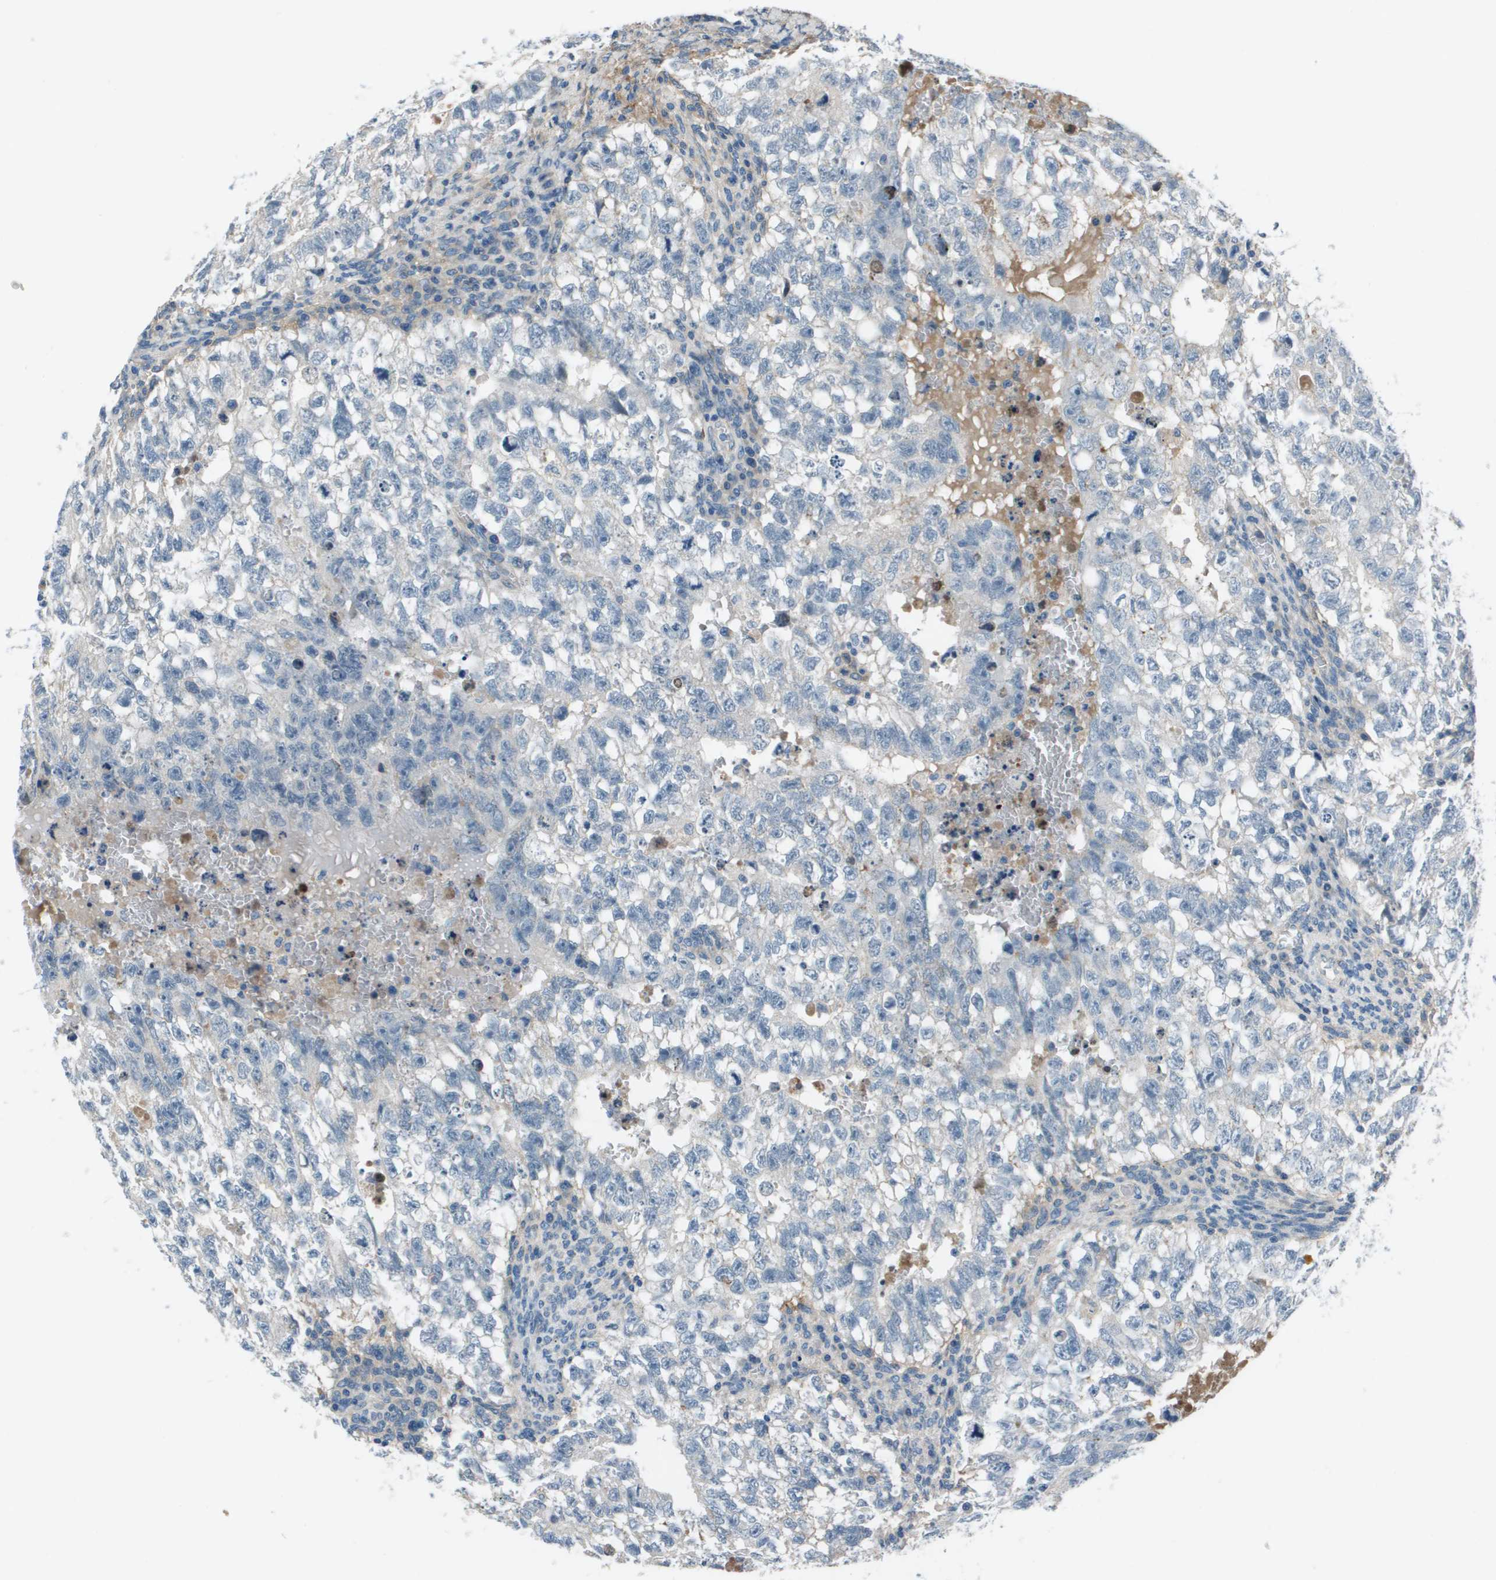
{"staining": {"intensity": "negative", "quantity": "none", "location": "none"}, "tissue": "testis cancer", "cell_type": "Tumor cells", "image_type": "cancer", "snomed": [{"axis": "morphology", "description": "Seminoma, NOS"}, {"axis": "morphology", "description": "Carcinoma, Embryonal, NOS"}, {"axis": "topography", "description": "Testis"}], "caption": "DAB immunohistochemical staining of human testis cancer (seminoma) shows no significant positivity in tumor cells.", "gene": "PCOLCE", "patient": {"sex": "male", "age": 38}}